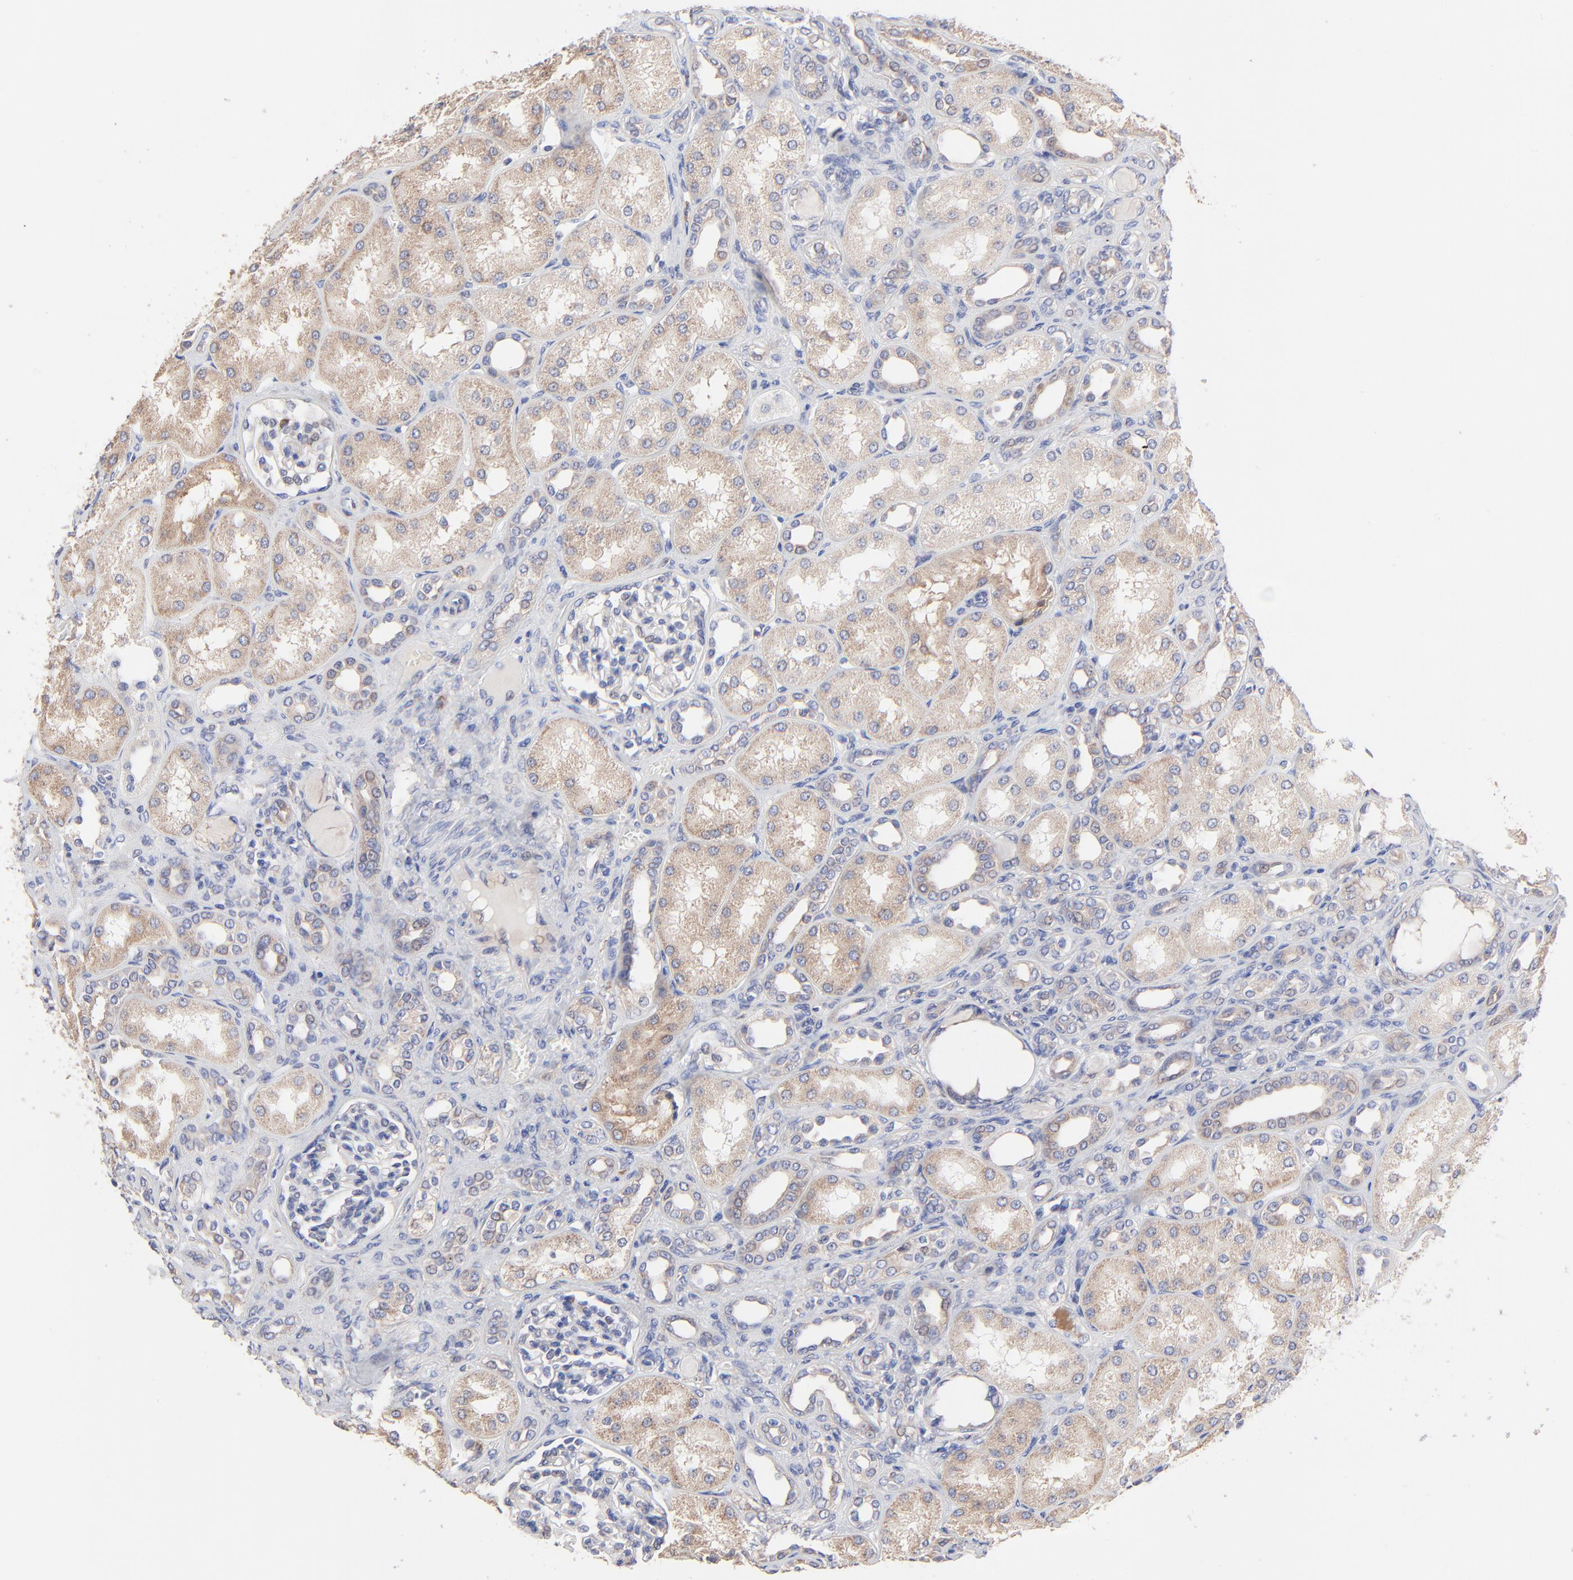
{"staining": {"intensity": "negative", "quantity": "none", "location": "none"}, "tissue": "kidney", "cell_type": "Cells in glomeruli", "image_type": "normal", "snomed": [{"axis": "morphology", "description": "Normal tissue, NOS"}, {"axis": "topography", "description": "Kidney"}], "caption": "DAB immunohistochemical staining of benign kidney reveals no significant expression in cells in glomeruli.", "gene": "PPFIBP2", "patient": {"sex": "male", "age": 7}}